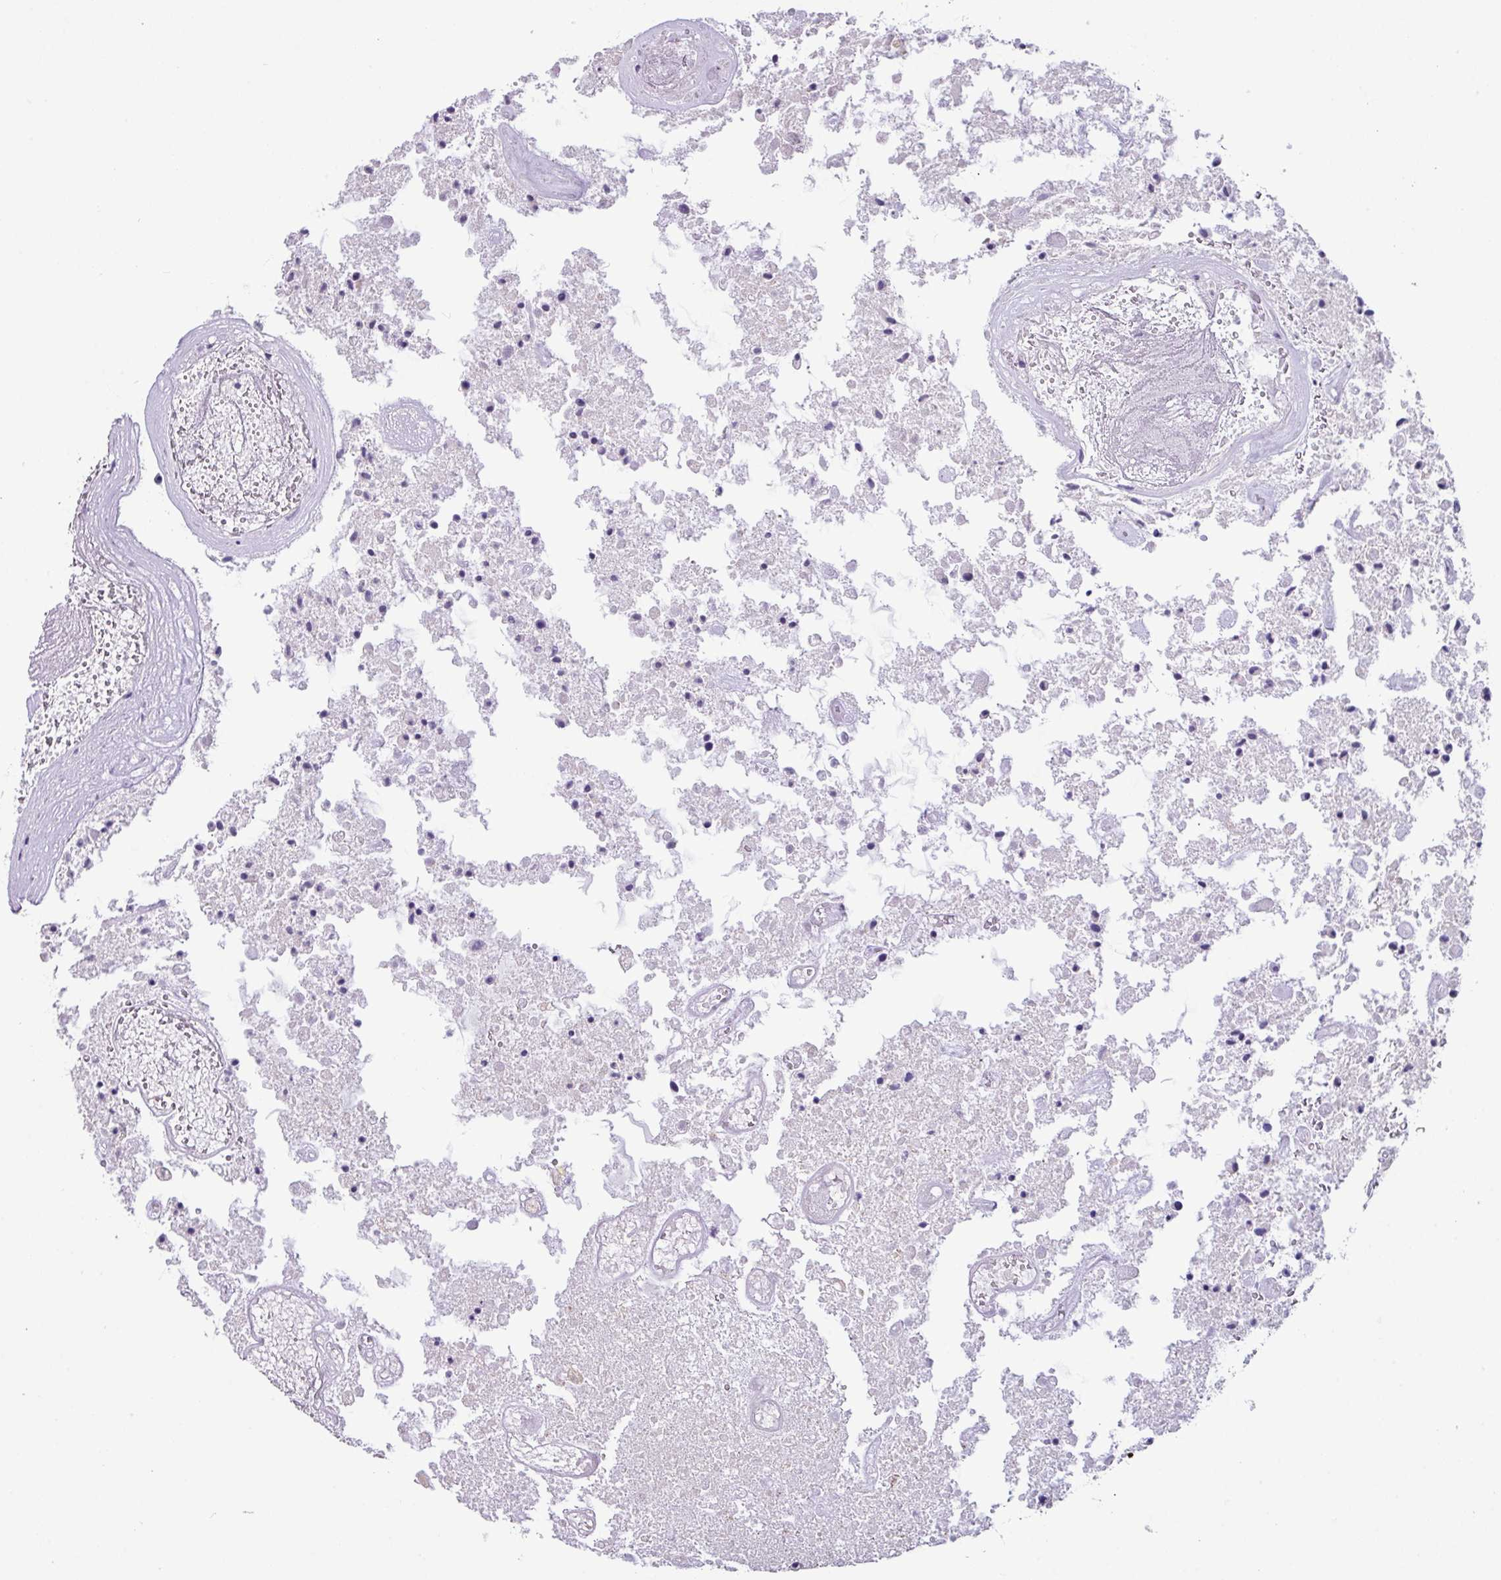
{"staining": {"intensity": "negative", "quantity": "none", "location": "none"}, "tissue": "glioma", "cell_type": "Tumor cells", "image_type": "cancer", "snomed": [{"axis": "morphology", "description": "Glioma, malignant, High grade"}, {"axis": "topography", "description": "Brain"}], "caption": "High-grade glioma (malignant) was stained to show a protein in brown. There is no significant positivity in tumor cells. Nuclei are stained in blue.", "gene": "NCCRP1", "patient": {"sex": "male", "age": 47}}